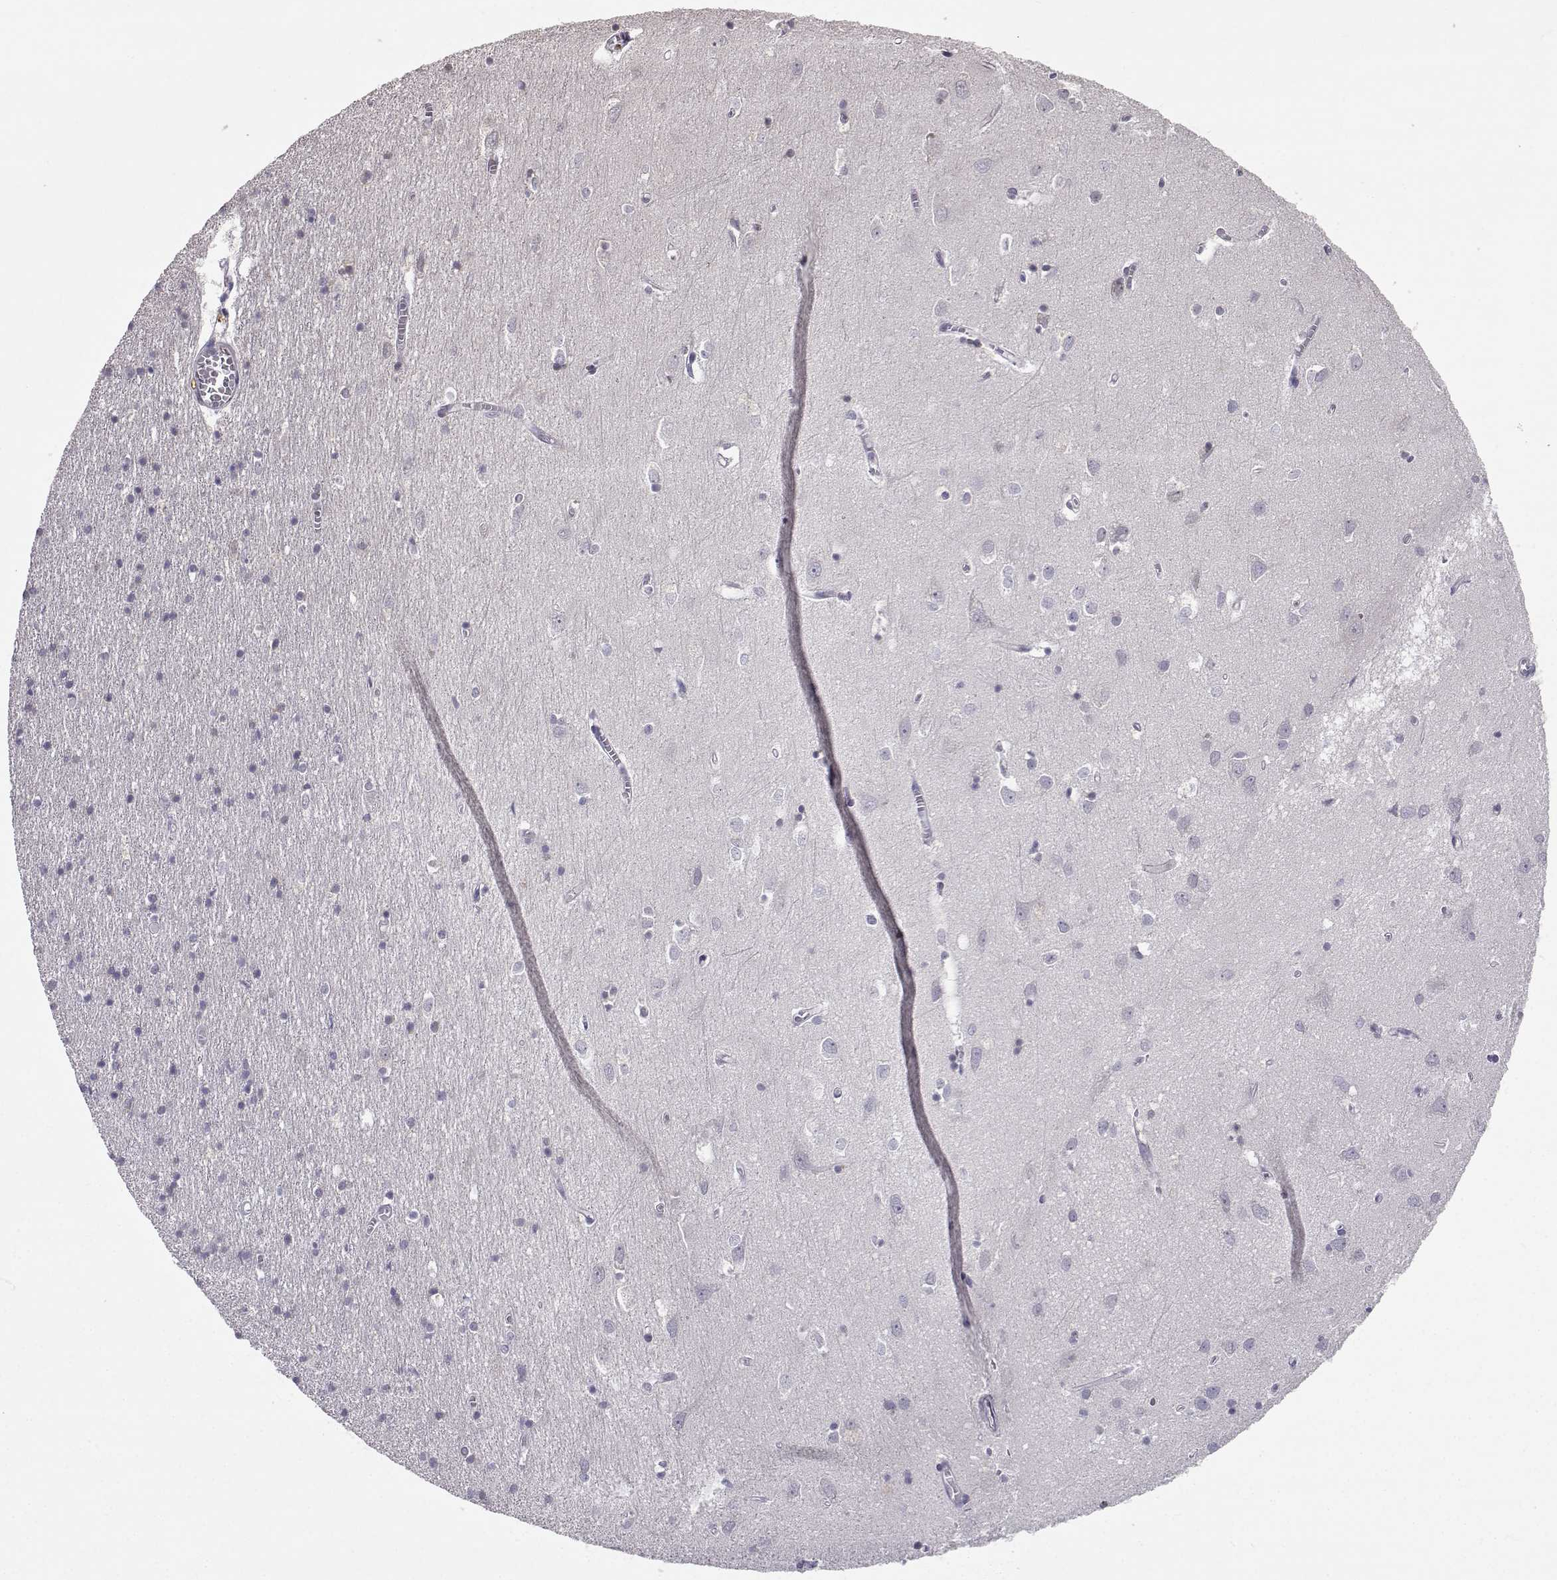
{"staining": {"intensity": "negative", "quantity": "none", "location": "none"}, "tissue": "cerebral cortex", "cell_type": "Endothelial cells", "image_type": "normal", "snomed": [{"axis": "morphology", "description": "Normal tissue, NOS"}, {"axis": "topography", "description": "Cerebral cortex"}], "caption": "IHC image of normal cerebral cortex: human cerebral cortex stained with DAB (3,3'-diaminobenzidine) shows no significant protein positivity in endothelial cells. (Brightfield microscopy of DAB immunohistochemistry (IHC) at high magnification).", "gene": "SLC6A3", "patient": {"sex": "male", "age": 70}}